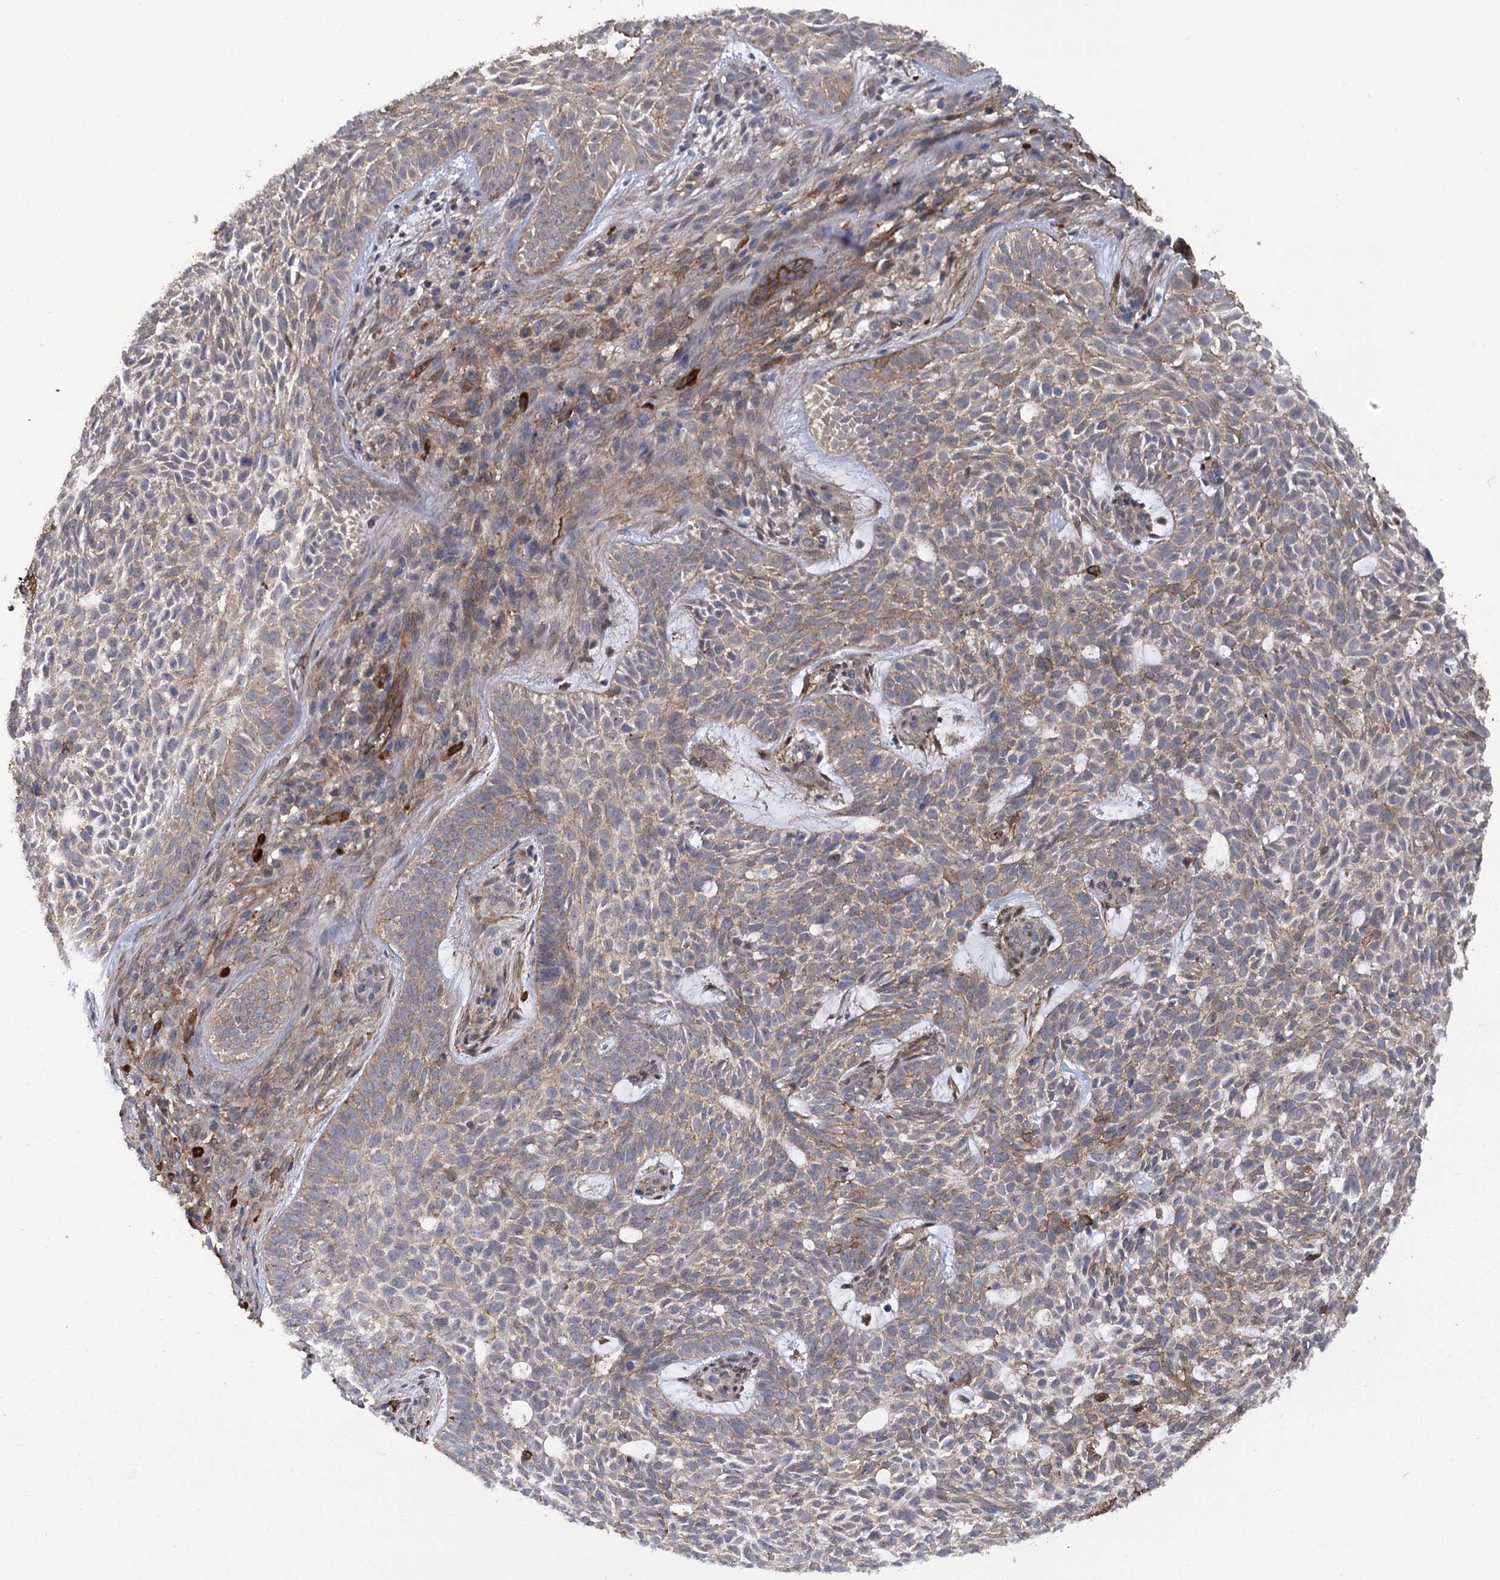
{"staining": {"intensity": "moderate", "quantity": "<25%", "location": "cytoplasmic/membranous"}, "tissue": "skin cancer", "cell_type": "Tumor cells", "image_type": "cancer", "snomed": [{"axis": "morphology", "description": "Basal cell carcinoma"}, {"axis": "topography", "description": "Skin"}], "caption": "The immunohistochemical stain labels moderate cytoplasmic/membranous positivity in tumor cells of skin cancer tissue.", "gene": "DPP3", "patient": {"sex": "male", "age": 75}}